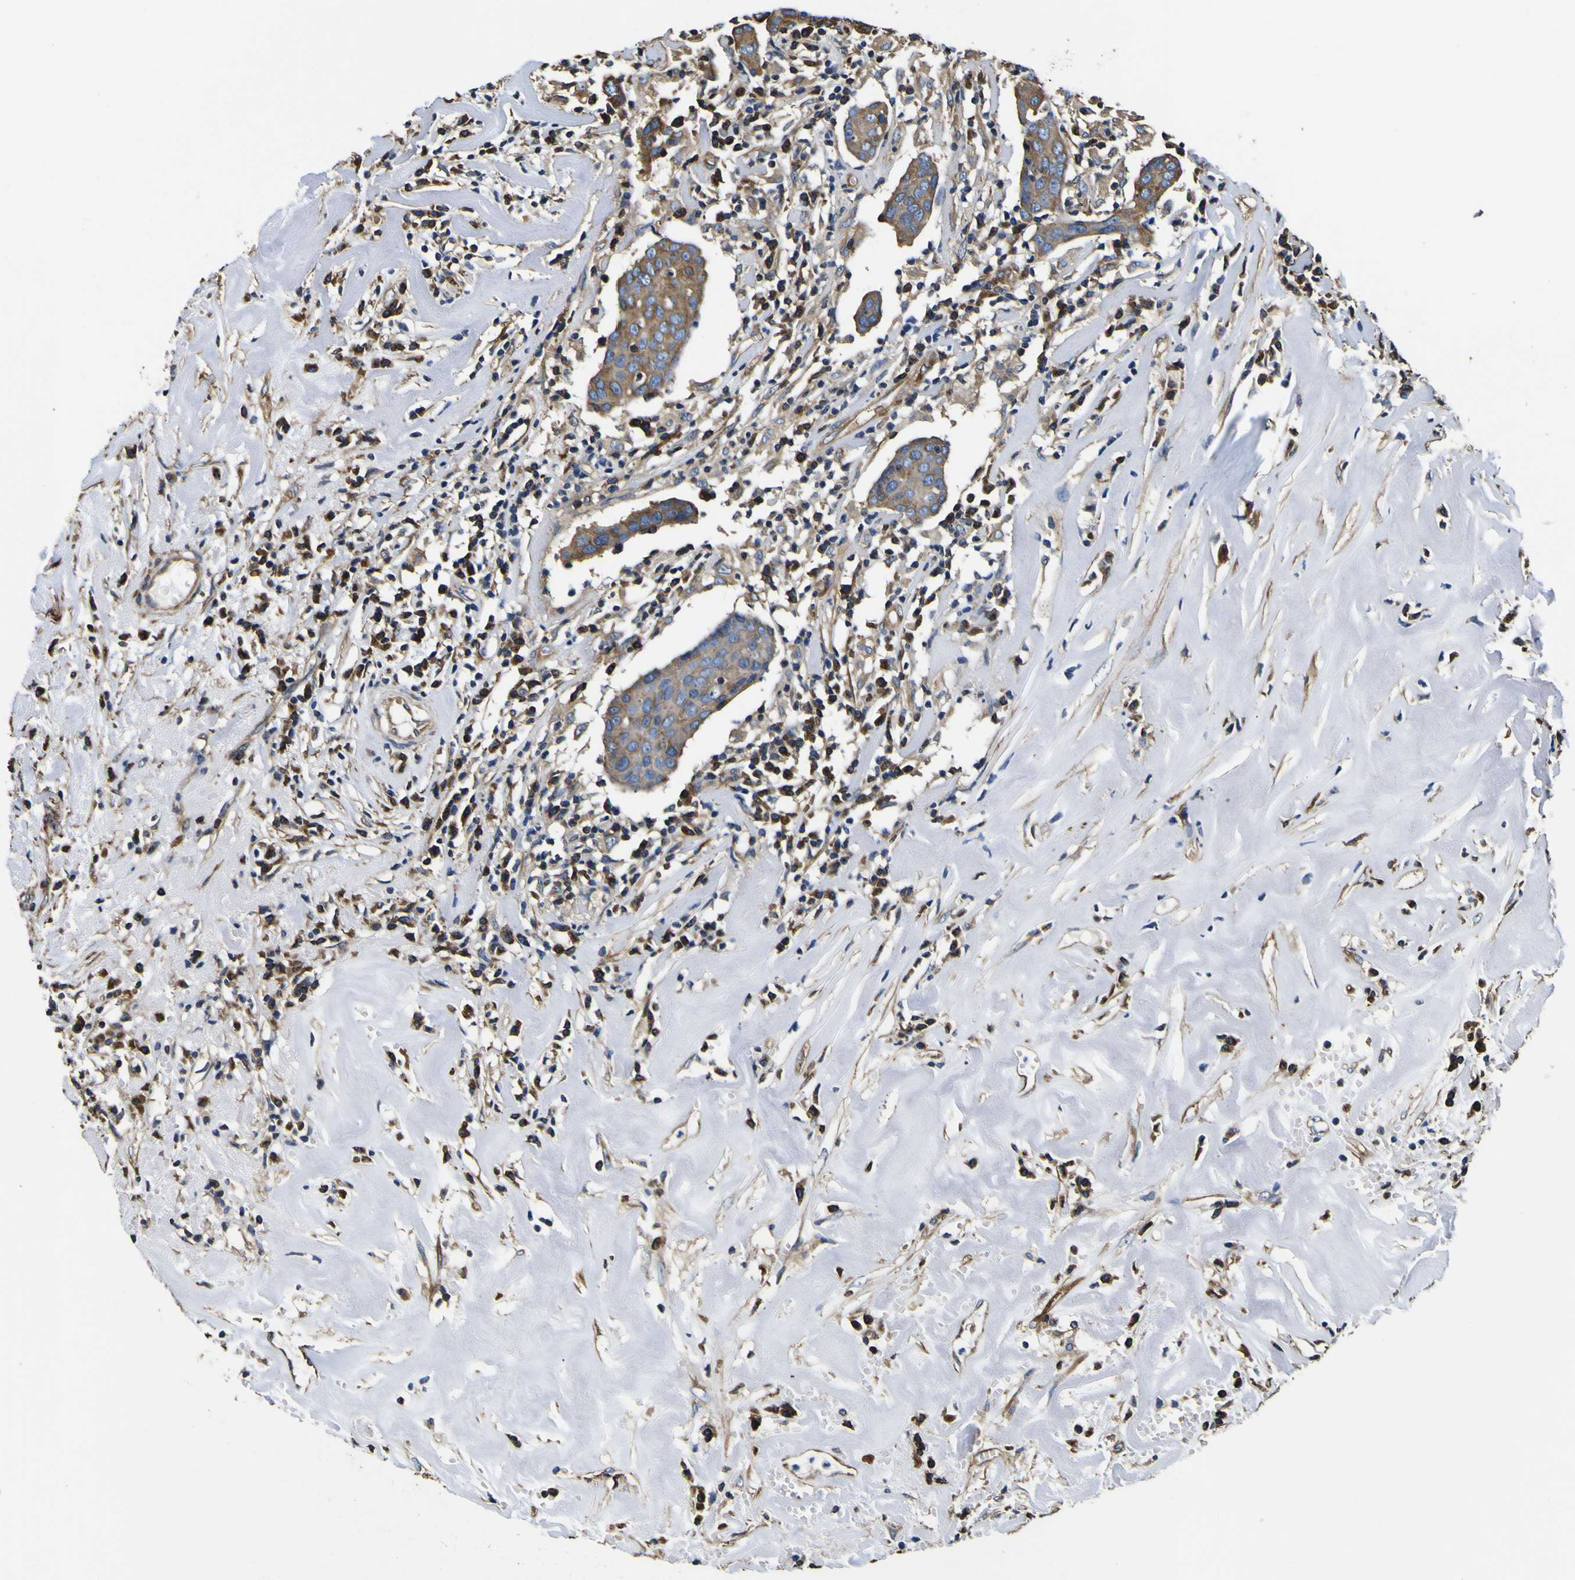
{"staining": {"intensity": "moderate", "quantity": ">75%", "location": "cytoplasmic/membranous"}, "tissue": "head and neck cancer", "cell_type": "Tumor cells", "image_type": "cancer", "snomed": [{"axis": "morphology", "description": "Adenocarcinoma, NOS"}, {"axis": "topography", "description": "Salivary gland"}, {"axis": "topography", "description": "Head-Neck"}], "caption": "Head and neck cancer stained with a protein marker displays moderate staining in tumor cells.", "gene": "TUBA1B", "patient": {"sex": "female", "age": 65}}